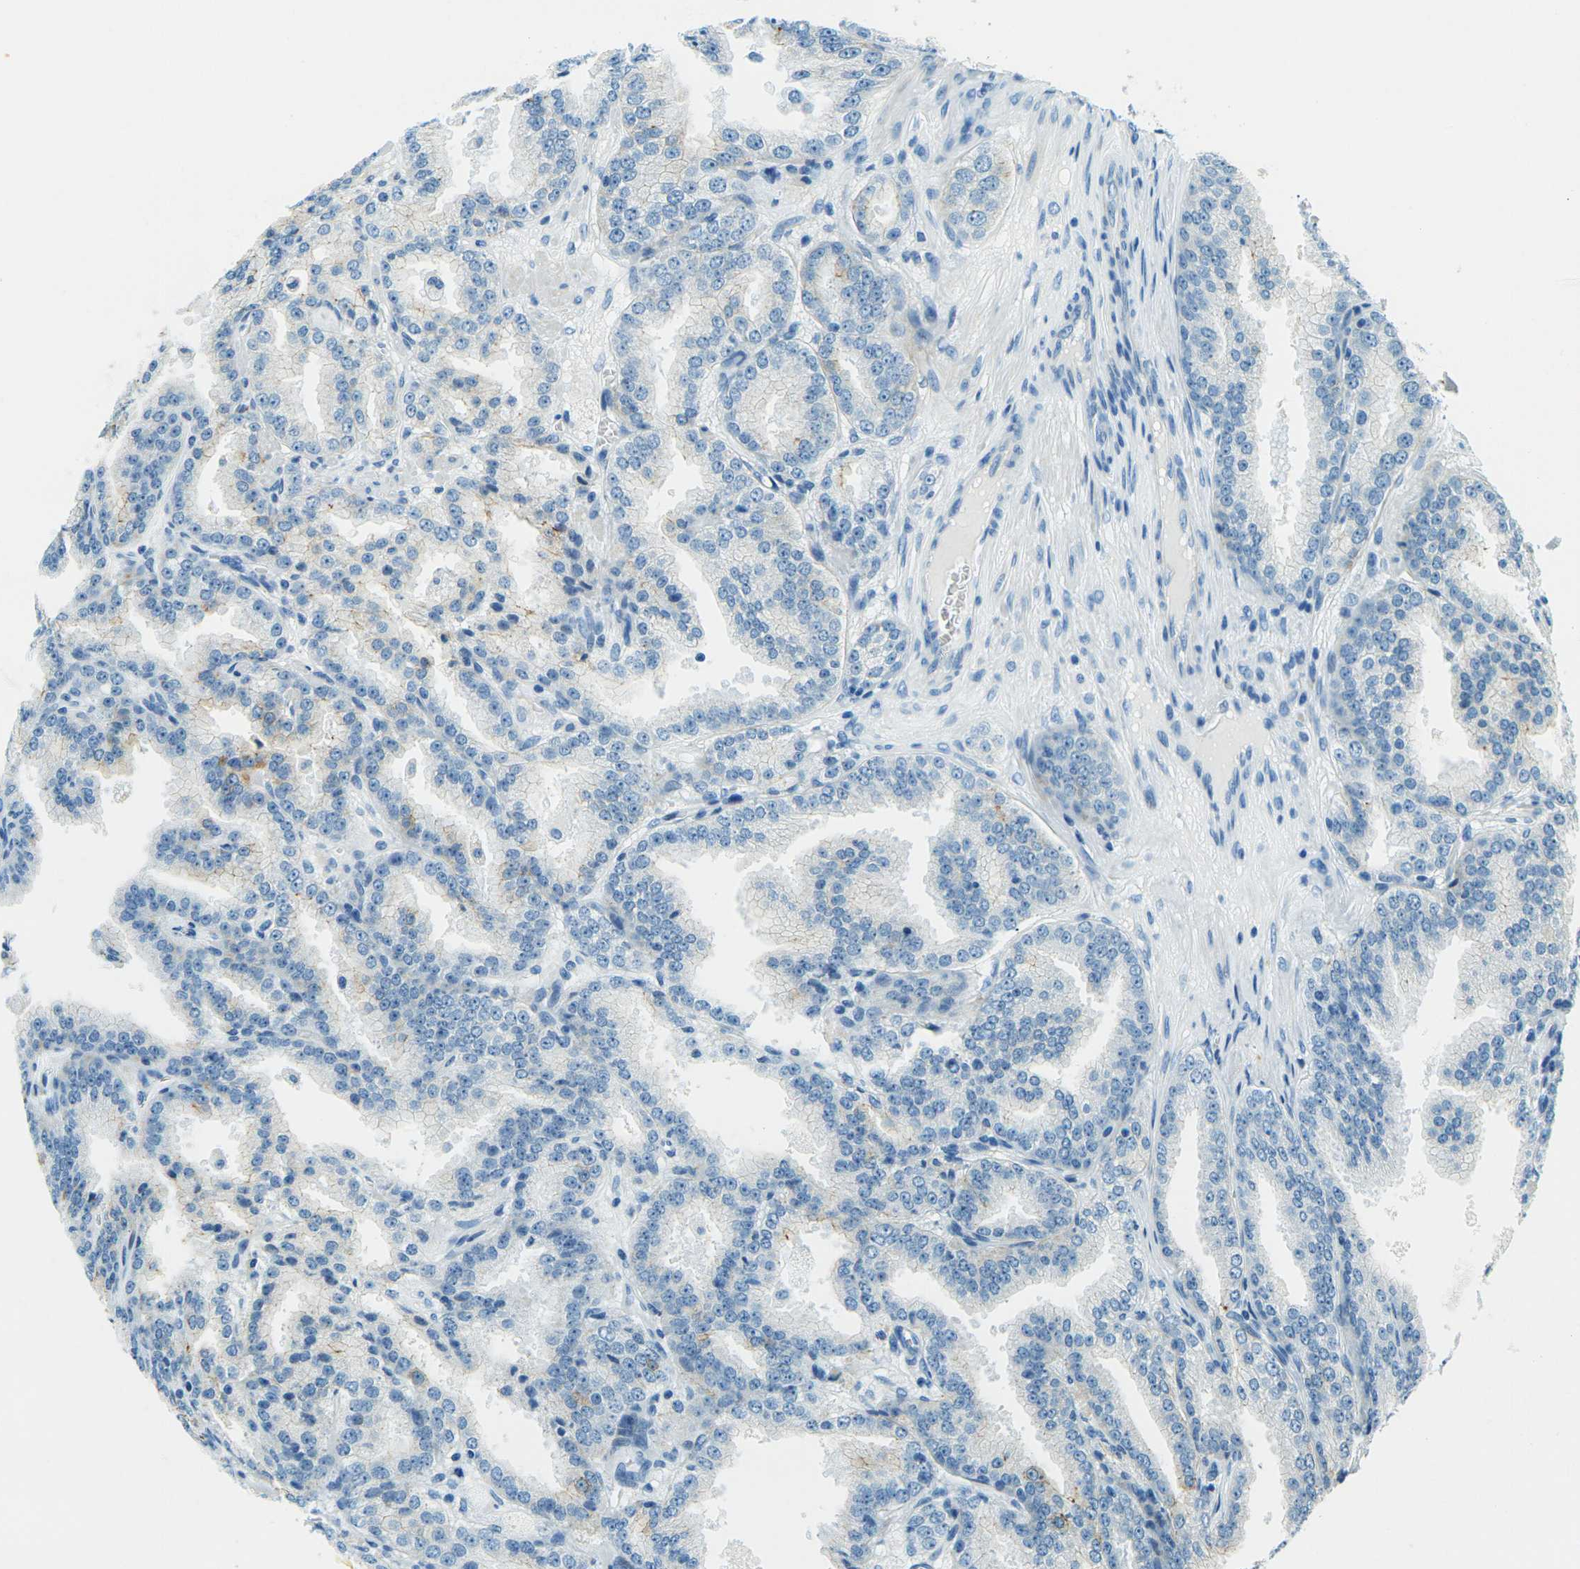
{"staining": {"intensity": "moderate", "quantity": "<25%", "location": "cytoplasmic/membranous"}, "tissue": "prostate cancer", "cell_type": "Tumor cells", "image_type": "cancer", "snomed": [{"axis": "morphology", "description": "Adenocarcinoma, High grade"}, {"axis": "topography", "description": "Prostate"}], "caption": "Prostate high-grade adenocarcinoma stained with immunohistochemistry (IHC) exhibits moderate cytoplasmic/membranous positivity in approximately <25% of tumor cells.", "gene": "OCLN", "patient": {"sex": "male", "age": 61}}